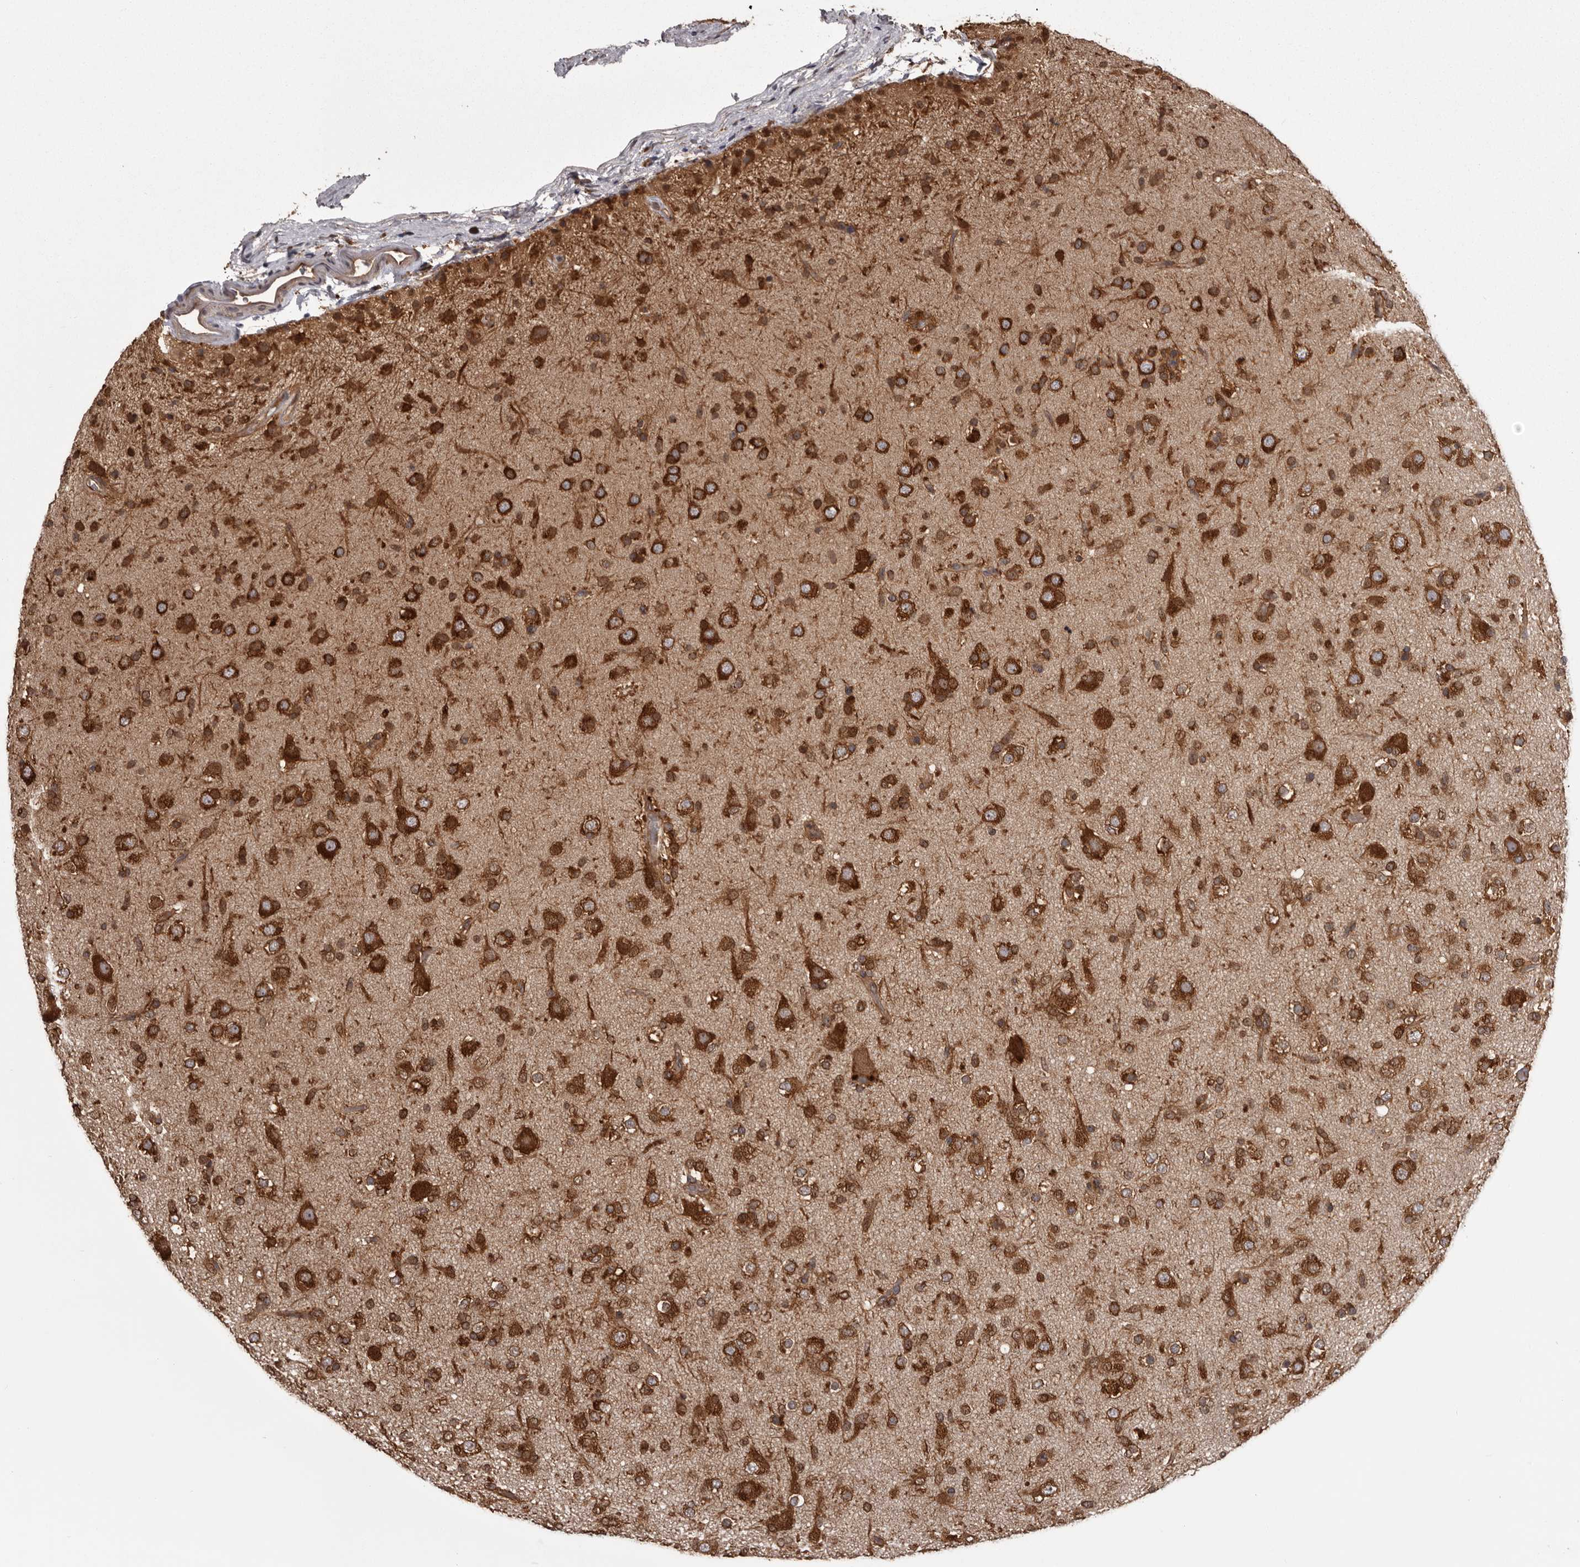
{"staining": {"intensity": "strong", "quantity": ">75%", "location": "cytoplasmic/membranous"}, "tissue": "glioma", "cell_type": "Tumor cells", "image_type": "cancer", "snomed": [{"axis": "morphology", "description": "Glioma, malignant, Low grade"}, {"axis": "topography", "description": "Brain"}], "caption": "DAB (3,3'-diaminobenzidine) immunohistochemical staining of human low-grade glioma (malignant) shows strong cytoplasmic/membranous protein expression in about >75% of tumor cells.", "gene": "DARS1", "patient": {"sex": "male", "age": 65}}